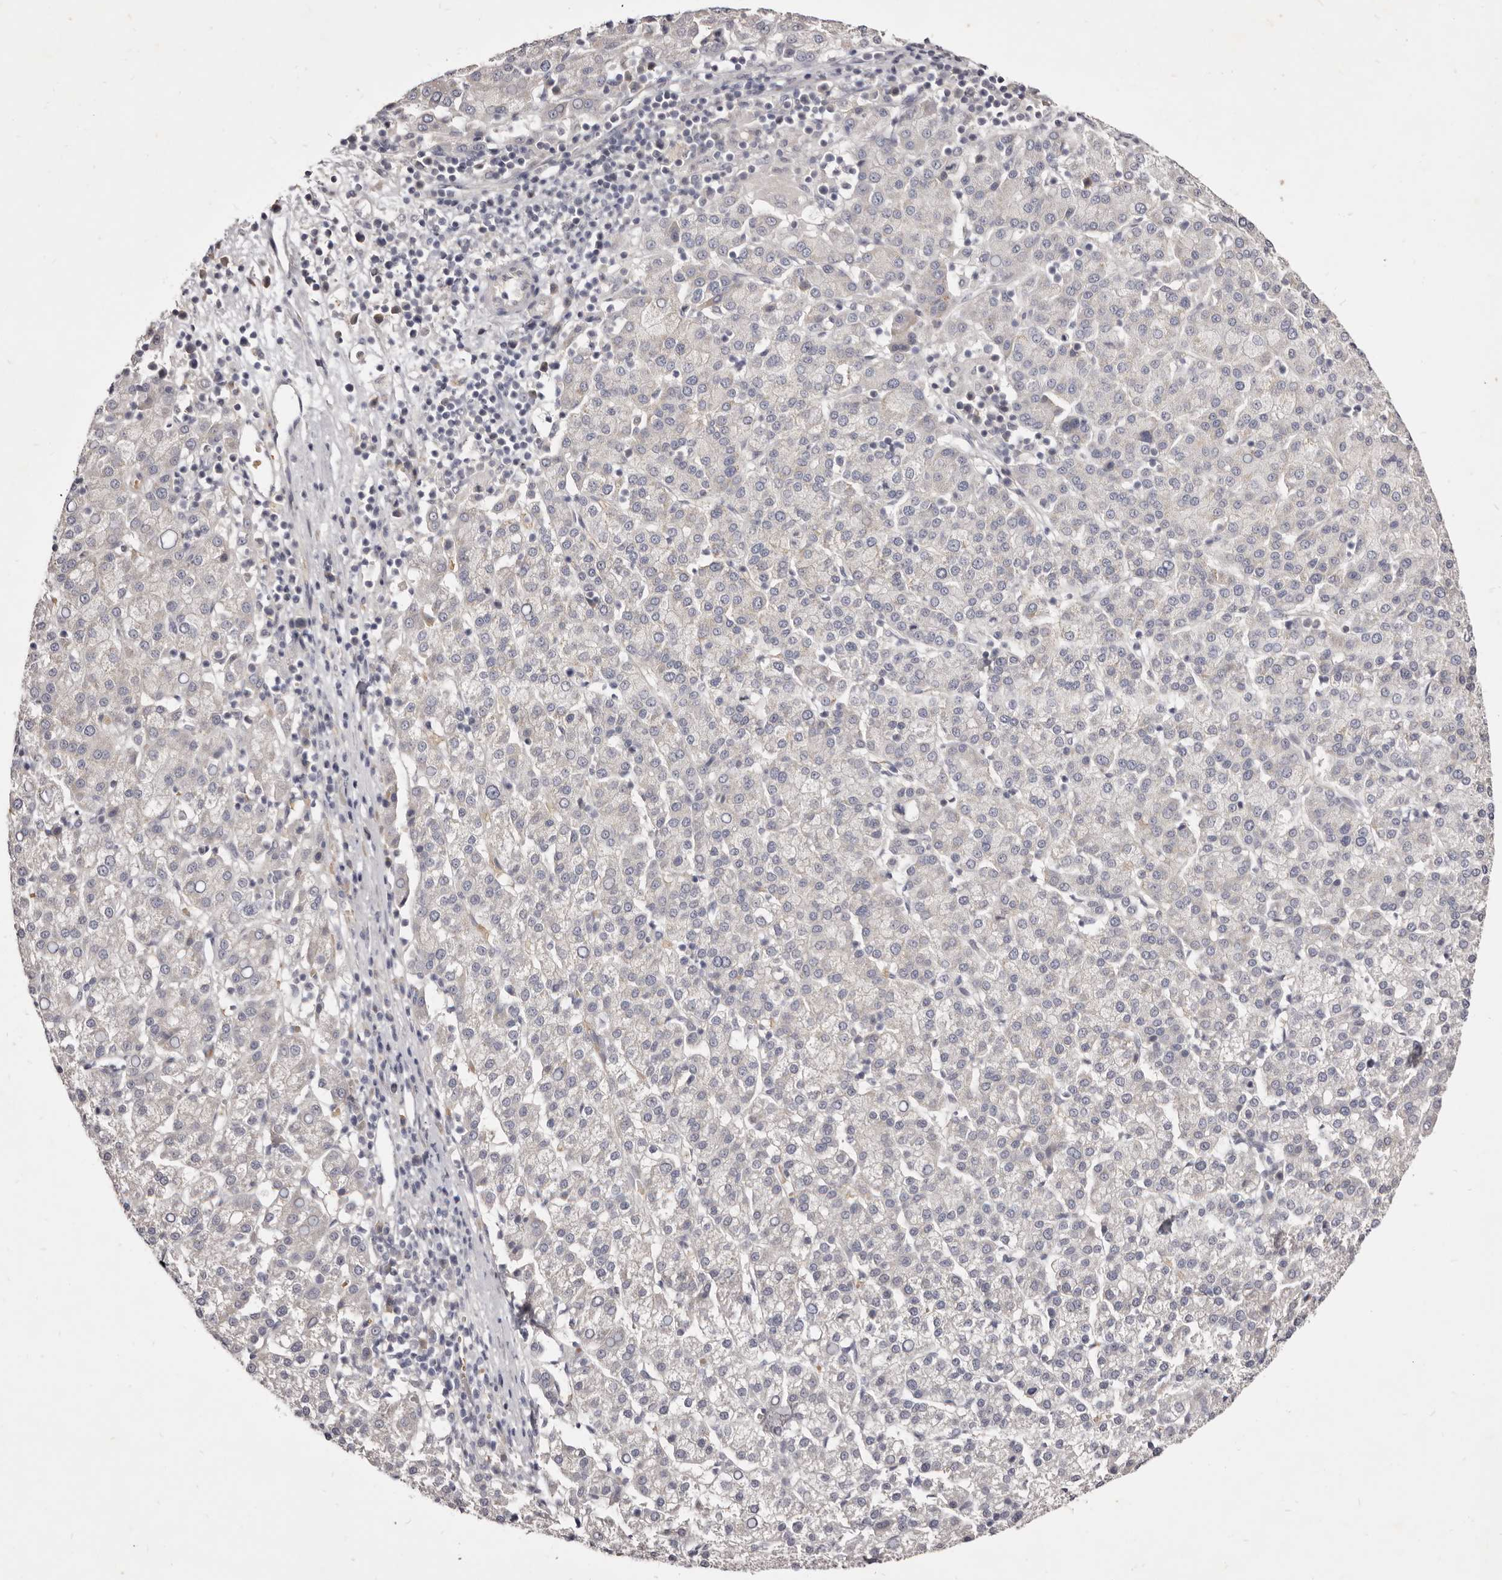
{"staining": {"intensity": "negative", "quantity": "none", "location": "none"}, "tissue": "liver cancer", "cell_type": "Tumor cells", "image_type": "cancer", "snomed": [{"axis": "morphology", "description": "Carcinoma, Hepatocellular, NOS"}, {"axis": "topography", "description": "Liver"}], "caption": "IHC of hepatocellular carcinoma (liver) demonstrates no expression in tumor cells.", "gene": "KIF2B", "patient": {"sex": "female", "age": 58}}